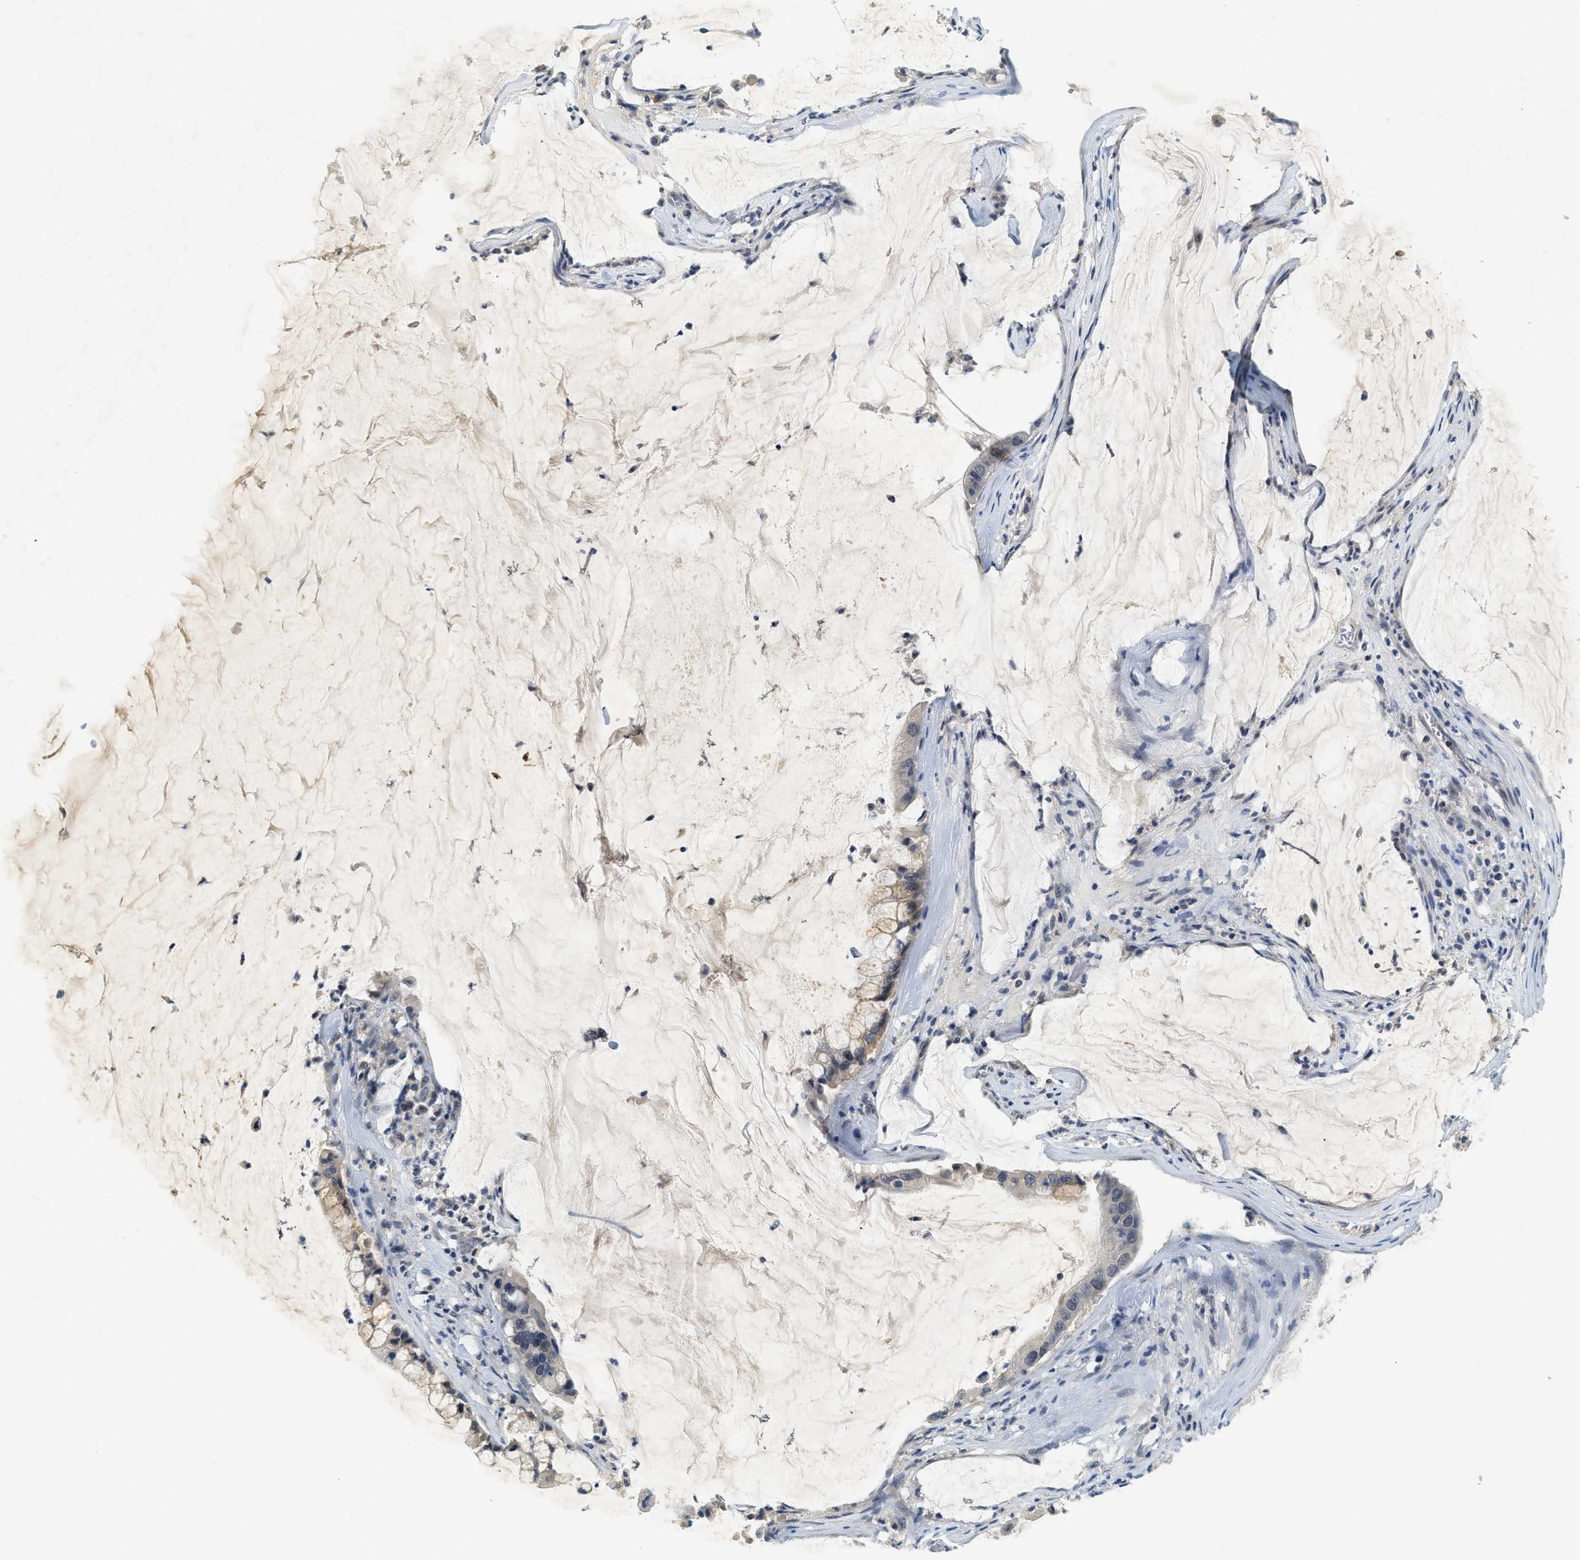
{"staining": {"intensity": "weak", "quantity": "<25%", "location": "cytoplasmic/membranous"}, "tissue": "pancreatic cancer", "cell_type": "Tumor cells", "image_type": "cancer", "snomed": [{"axis": "morphology", "description": "Adenocarcinoma, NOS"}, {"axis": "topography", "description": "Pancreas"}], "caption": "Tumor cells are negative for protein expression in human pancreatic cancer.", "gene": "MZF1", "patient": {"sex": "male", "age": 41}}